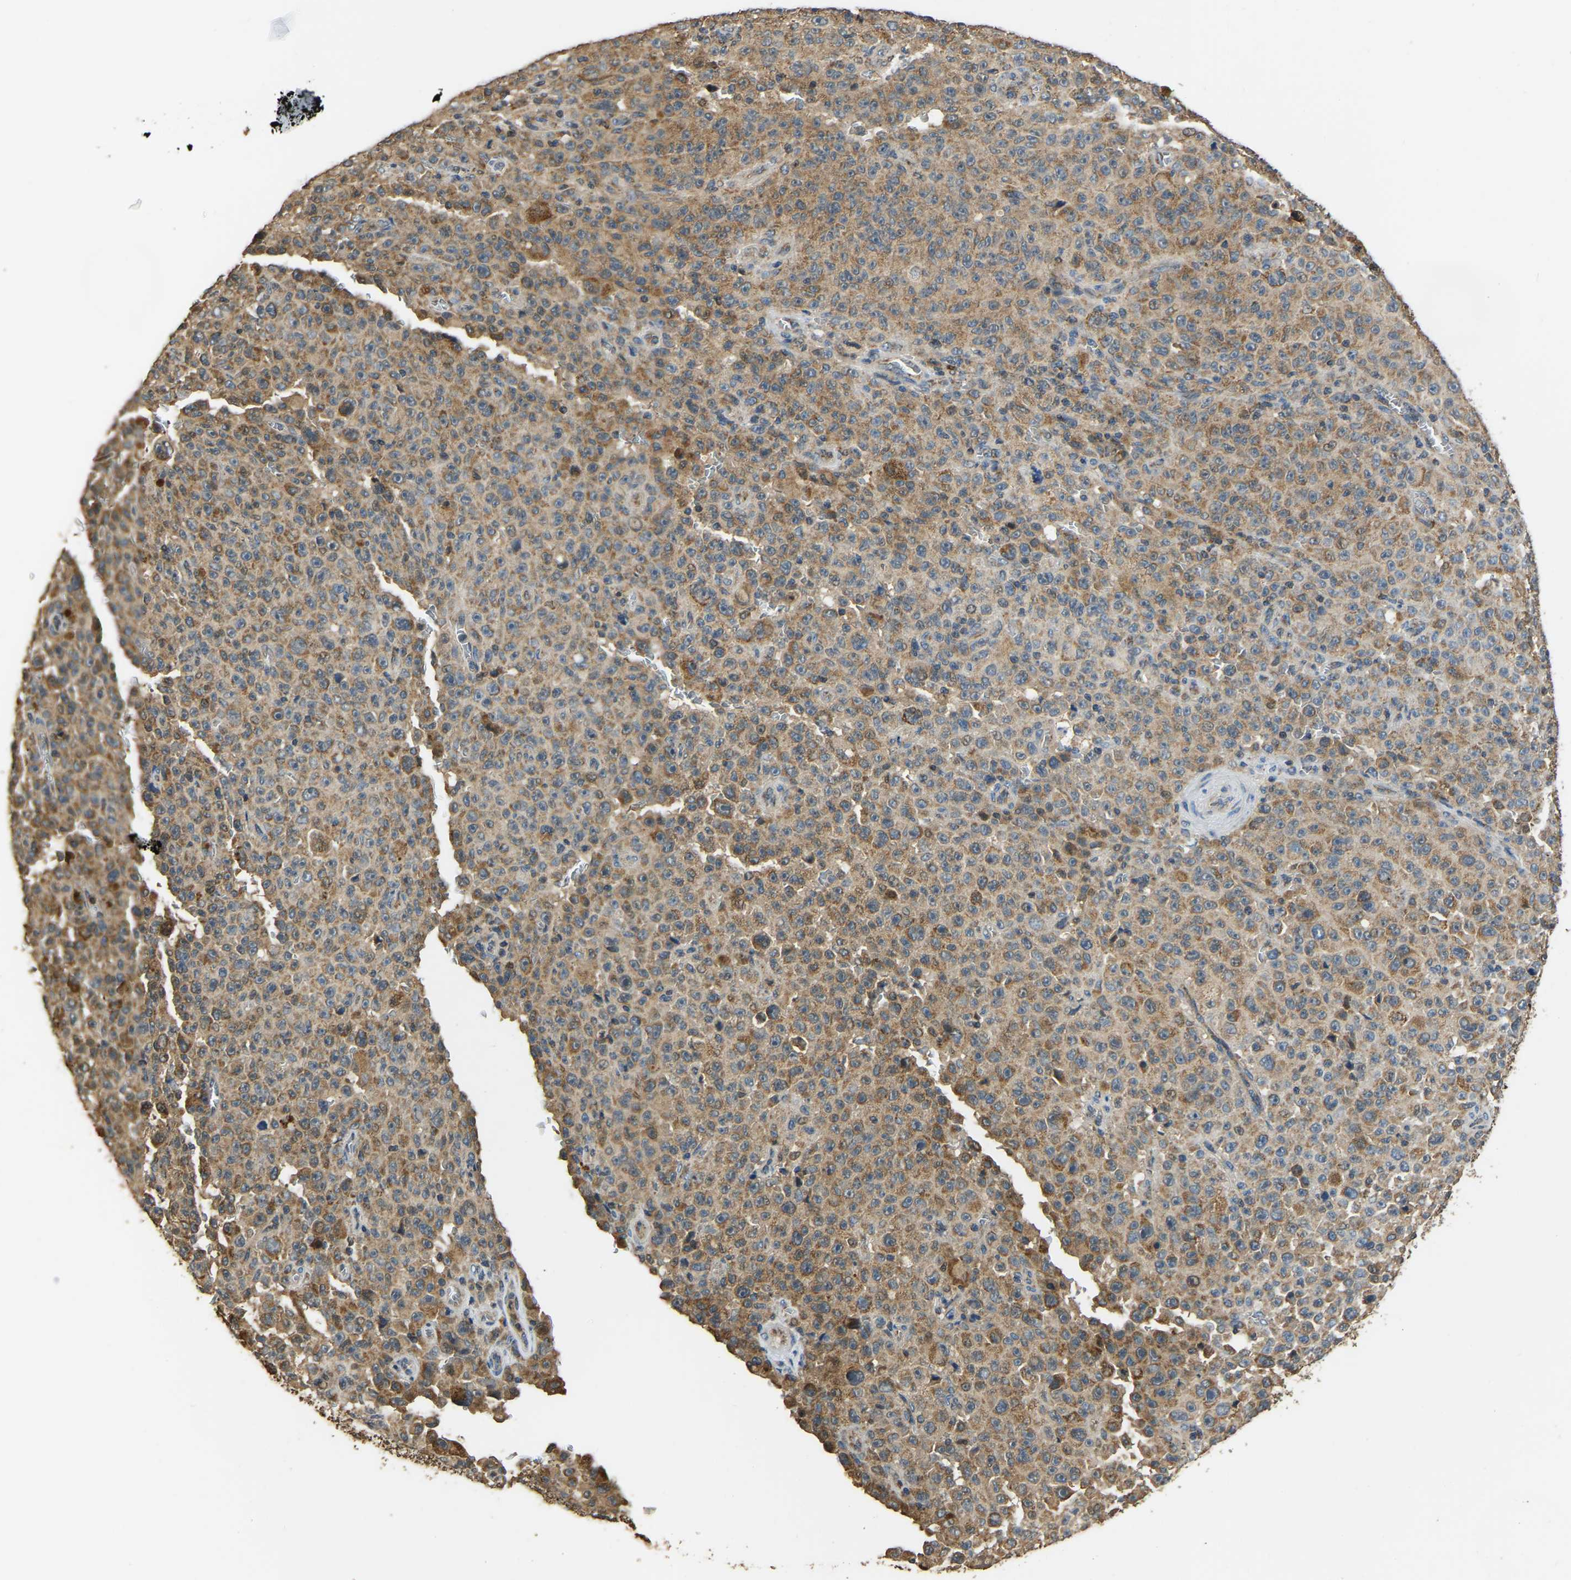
{"staining": {"intensity": "moderate", "quantity": ">75%", "location": "cytoplasmic/membranous"}, "tissue": "melanoma", "cell_type": "Tumor cells", "image_type": "cancer", "snomed": [{"axis": "morphology", "description": "Malignant melanoma, NOS"}, {"axis": "topography", "description": "Skin"}], "caption": "The histopathology image shows staining of melanoma, revealing moderate cytoplasmic/membranous protein positivity (brown color) within tumor cells.", "gene": "TUFM", "patient": {"sex": "female", "age": 82}}